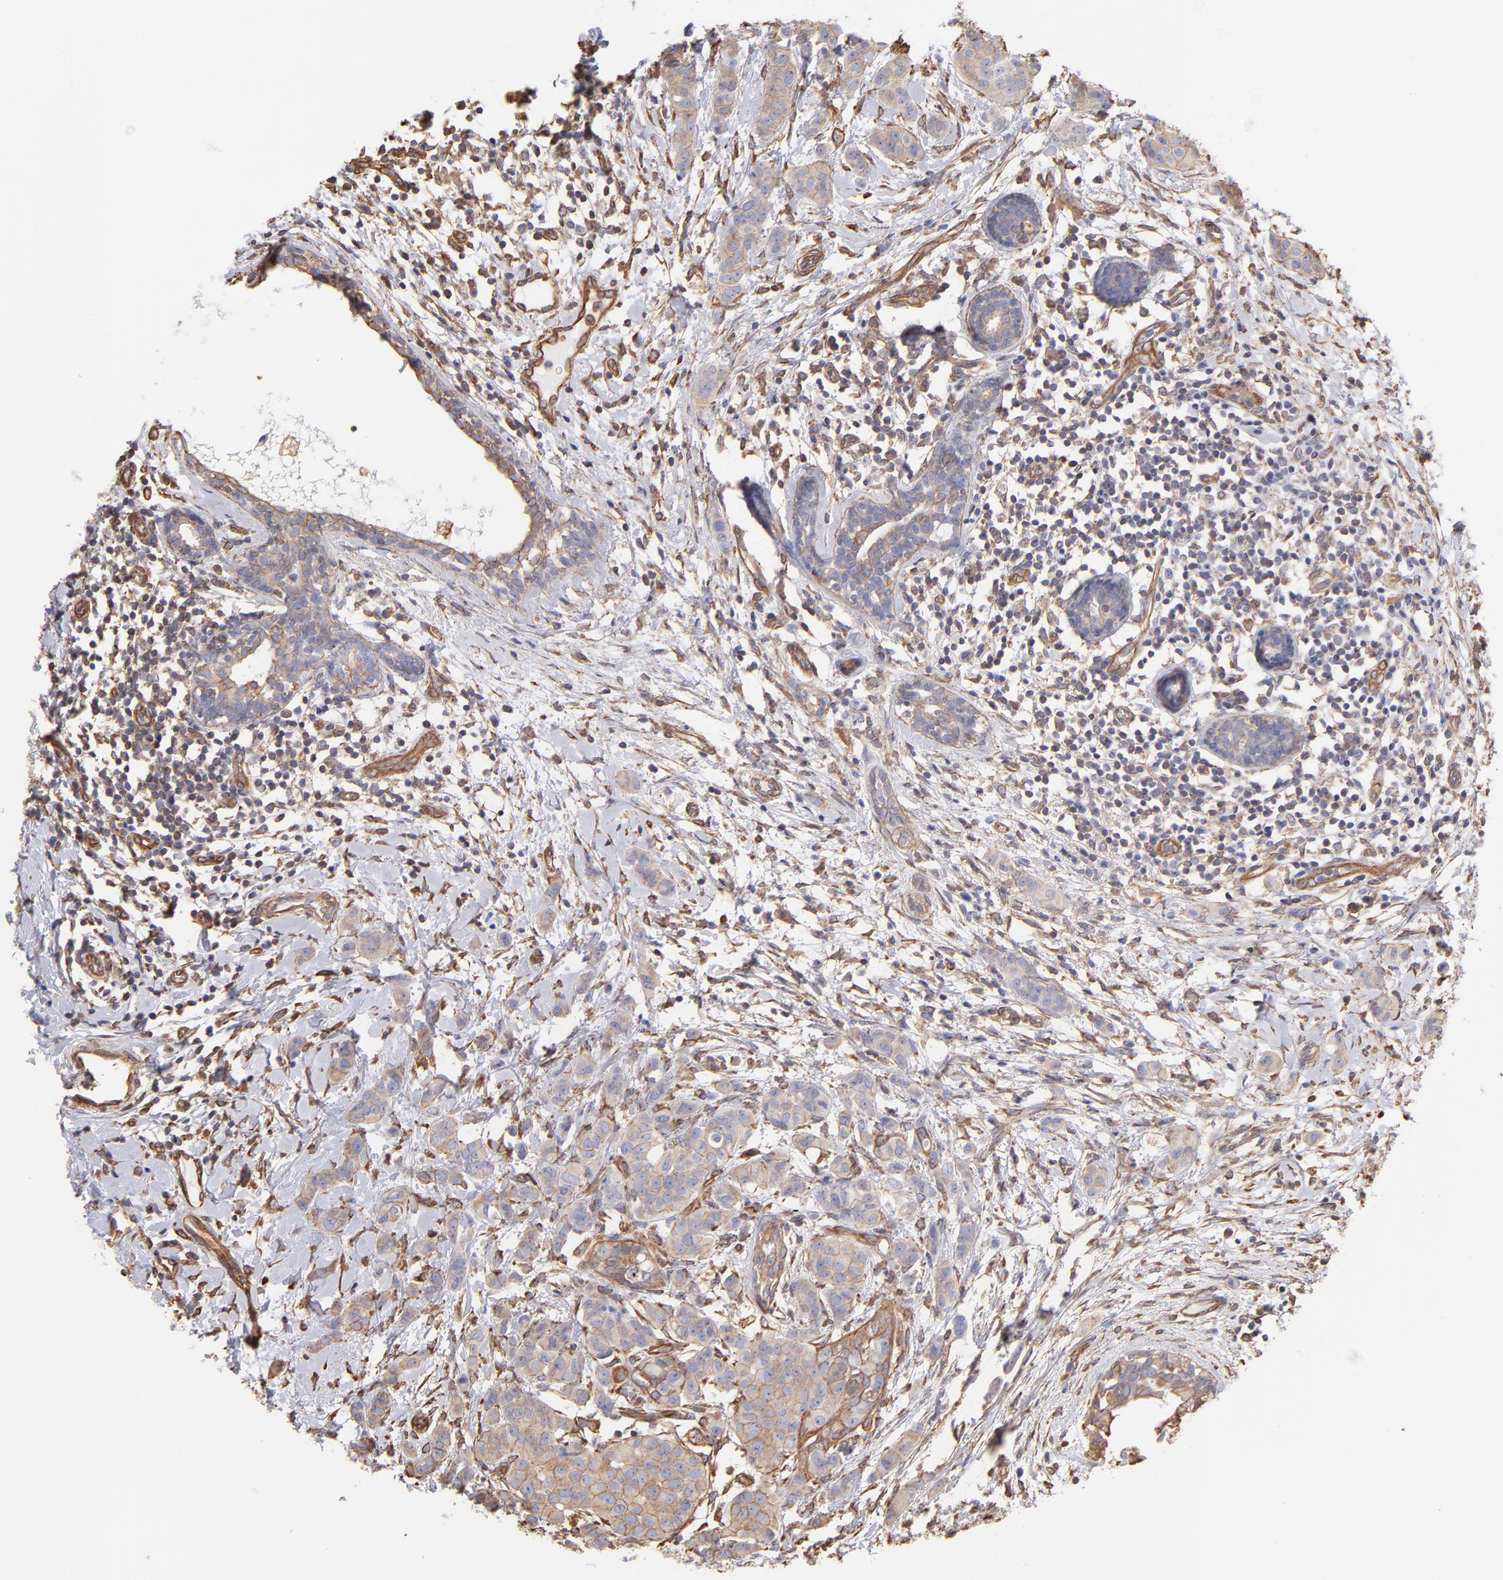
{"staining": {"intensity": "moderate", "quantity": ">75%", "location": "cytoplasmic/membranous"}, "tissue": "breast cancer", "cell_type": "Tumor cells", "image_type": "cancer", "snomed": [{"axis": "morphology", "description": "Duct carcinoma"}, {"axis": "topography", "description": "Breast"}], "caption": "IHC of breast cancer (infiltrating ductal carcinoma) reveals medium levels of moderate cytoplasmic/membranous positivity in about >75% of tumor cells.", "gene": "PLEC", "patient": {"sex": "female", "age": 40}}